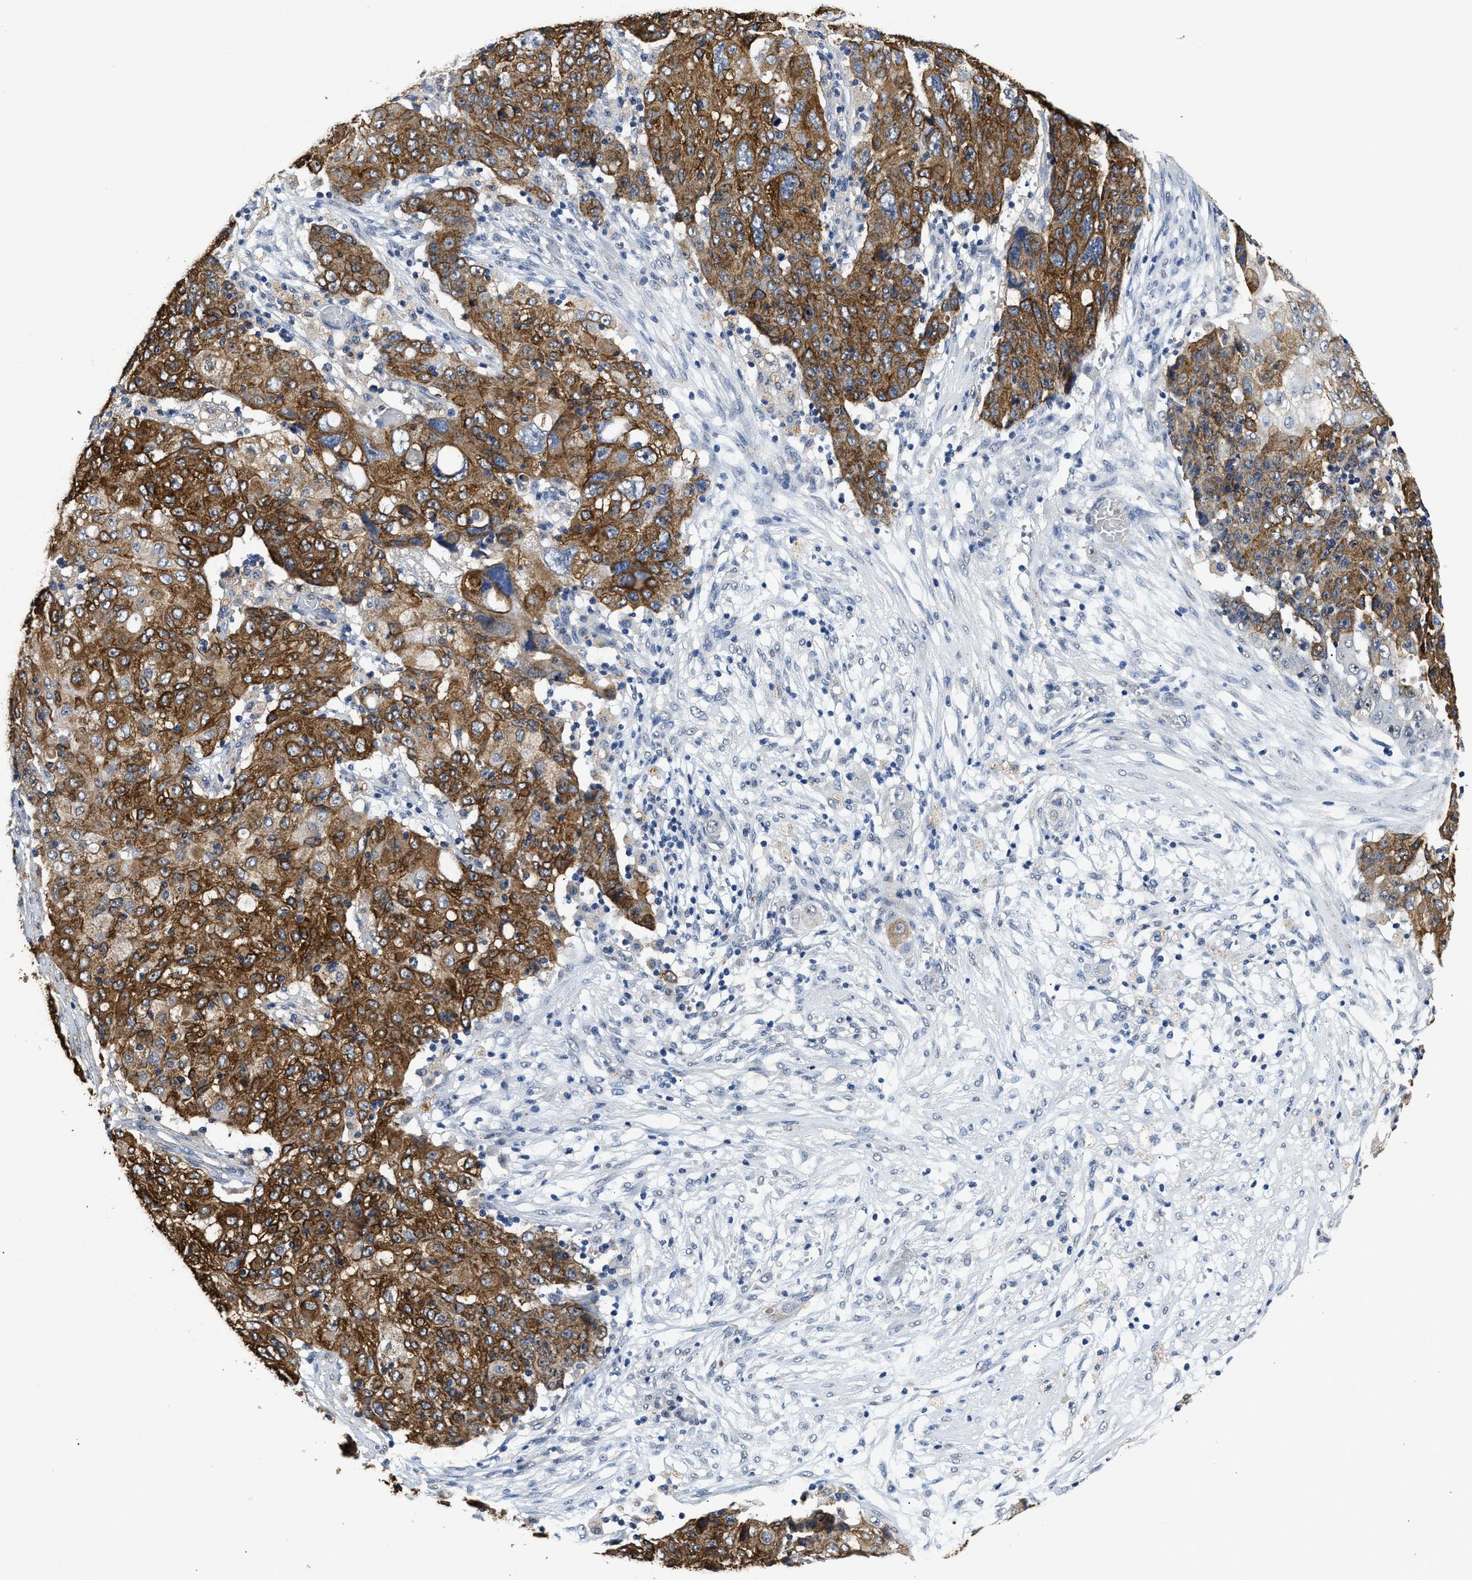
{"staining": {"intensity": "strong", "quantity": ">75%", "location": "cytoplasmic/membranous"}, "tissue": "ovarian cancer", "cell_type": "Tumor cells", "image_type": "cancer", "snomed": [{"axis": "morphology", "description": "Carcinoma, endometroid"}, {"axis": "topography", "description": "Ovary"}], "caption": "Ovarian endometroid carcinoma stained with a brown dye reveals strong cytoplasmic/membranous positive expression in approximately >75% of tumor cells.", "gene": "CTNNA1", "patient": {"sex": "female", "age": 42}}